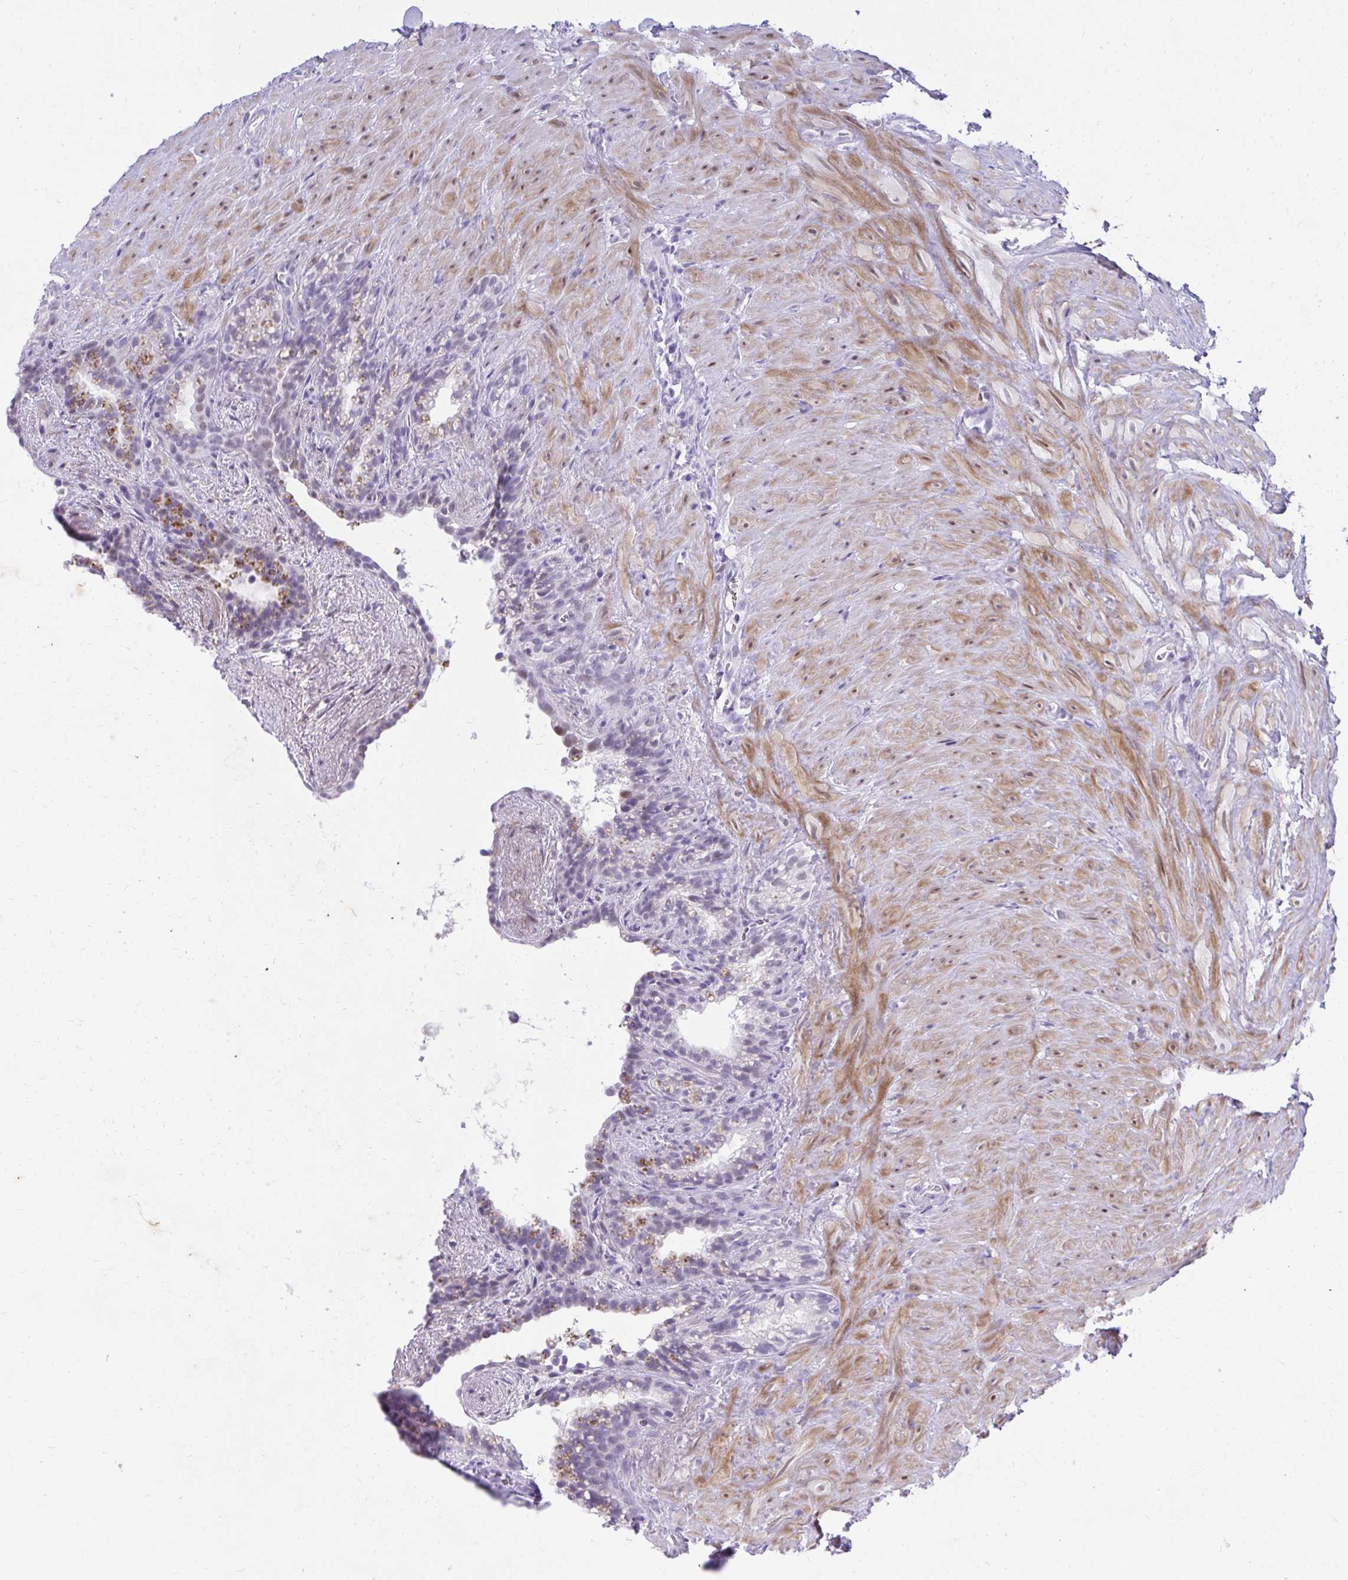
{"staining": {"intensity": "weak", "quantity": "<25%", "location": "nuclear"}, "tissue": "seminal vesicle", "cell_type": "Glandular cells", "image_type": "normal", "snomed": [{"axis": "morphology", "description": "Normal tissue, NOS"}, {"axis": "topography", "description": "Seminal veicle"}], "caption": "Glandular cells show no significant positivity in benign seminal vesicle. The staining is performed using DAB (3,3'-diaminobenzidine) brown chromogen with nuclei counter-stained in using hematoxylin.", "gene": "KLK1", "patient": {"sex": "male", "age": 76}}